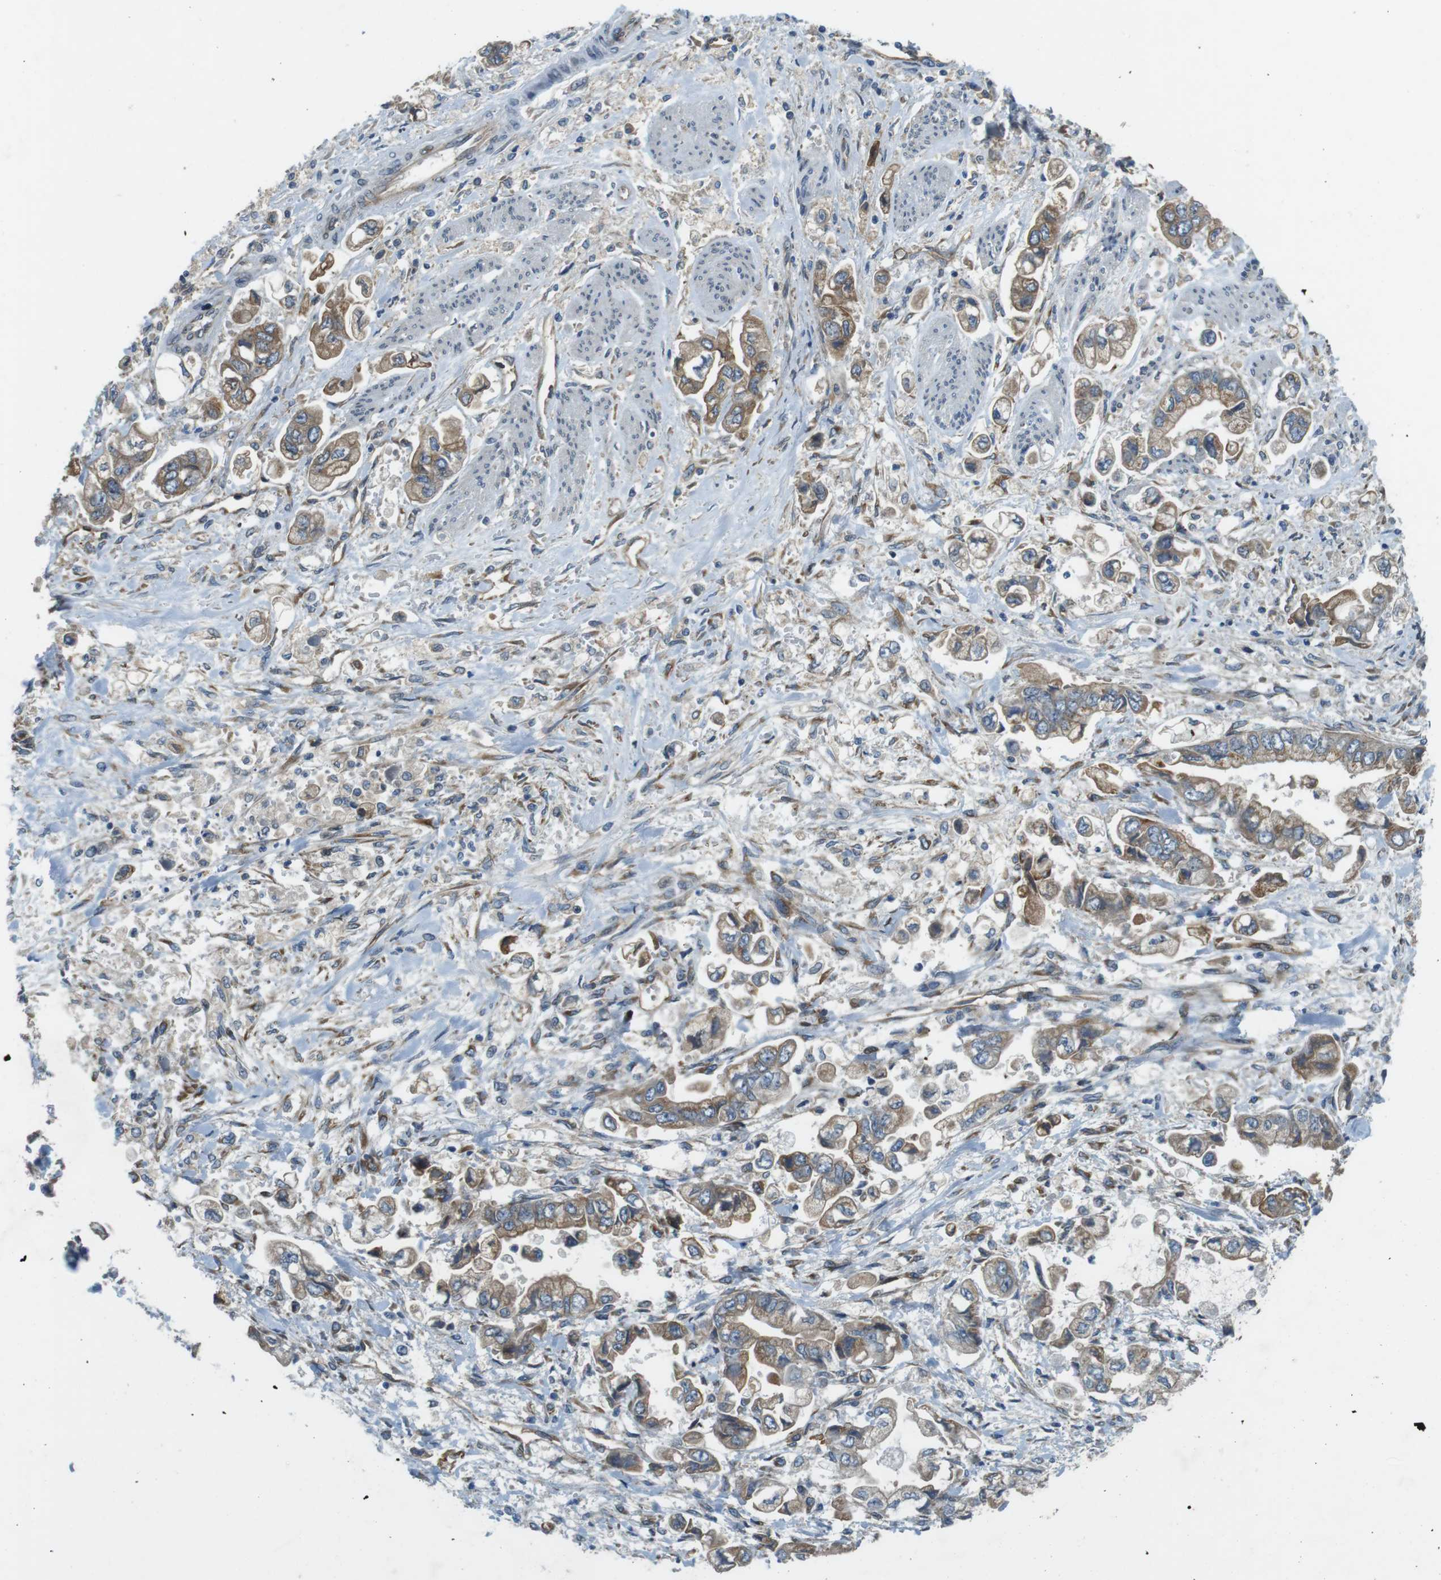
{"staining": {"intensity": "moderate", "quantity": ">75%", "location": "cytoplasmic/membranous"}, "tissue": "stomach cancer", "cell_type": "Tumor cells", "image_type": "cancer", "snomed": [{"axis": "morphology", "description": "Normal tissue, NOS"}, {"axis": "morphology", "description": "Adenocarcinoma, NOS"}, {"axis": "topography", "description": "Stomach"}], "caption": "Stomach adenocarcinoma stained with IHC shows moderate cytoplasmic/membranous expression in about >75% of tumor cells. The protein is stained brown, and the nuclei are stained in blue (DAB IHC with brightfield microscopy, high magnification).", "gene": "PALD1", "patient": {"sex": "male", "age": 62}}